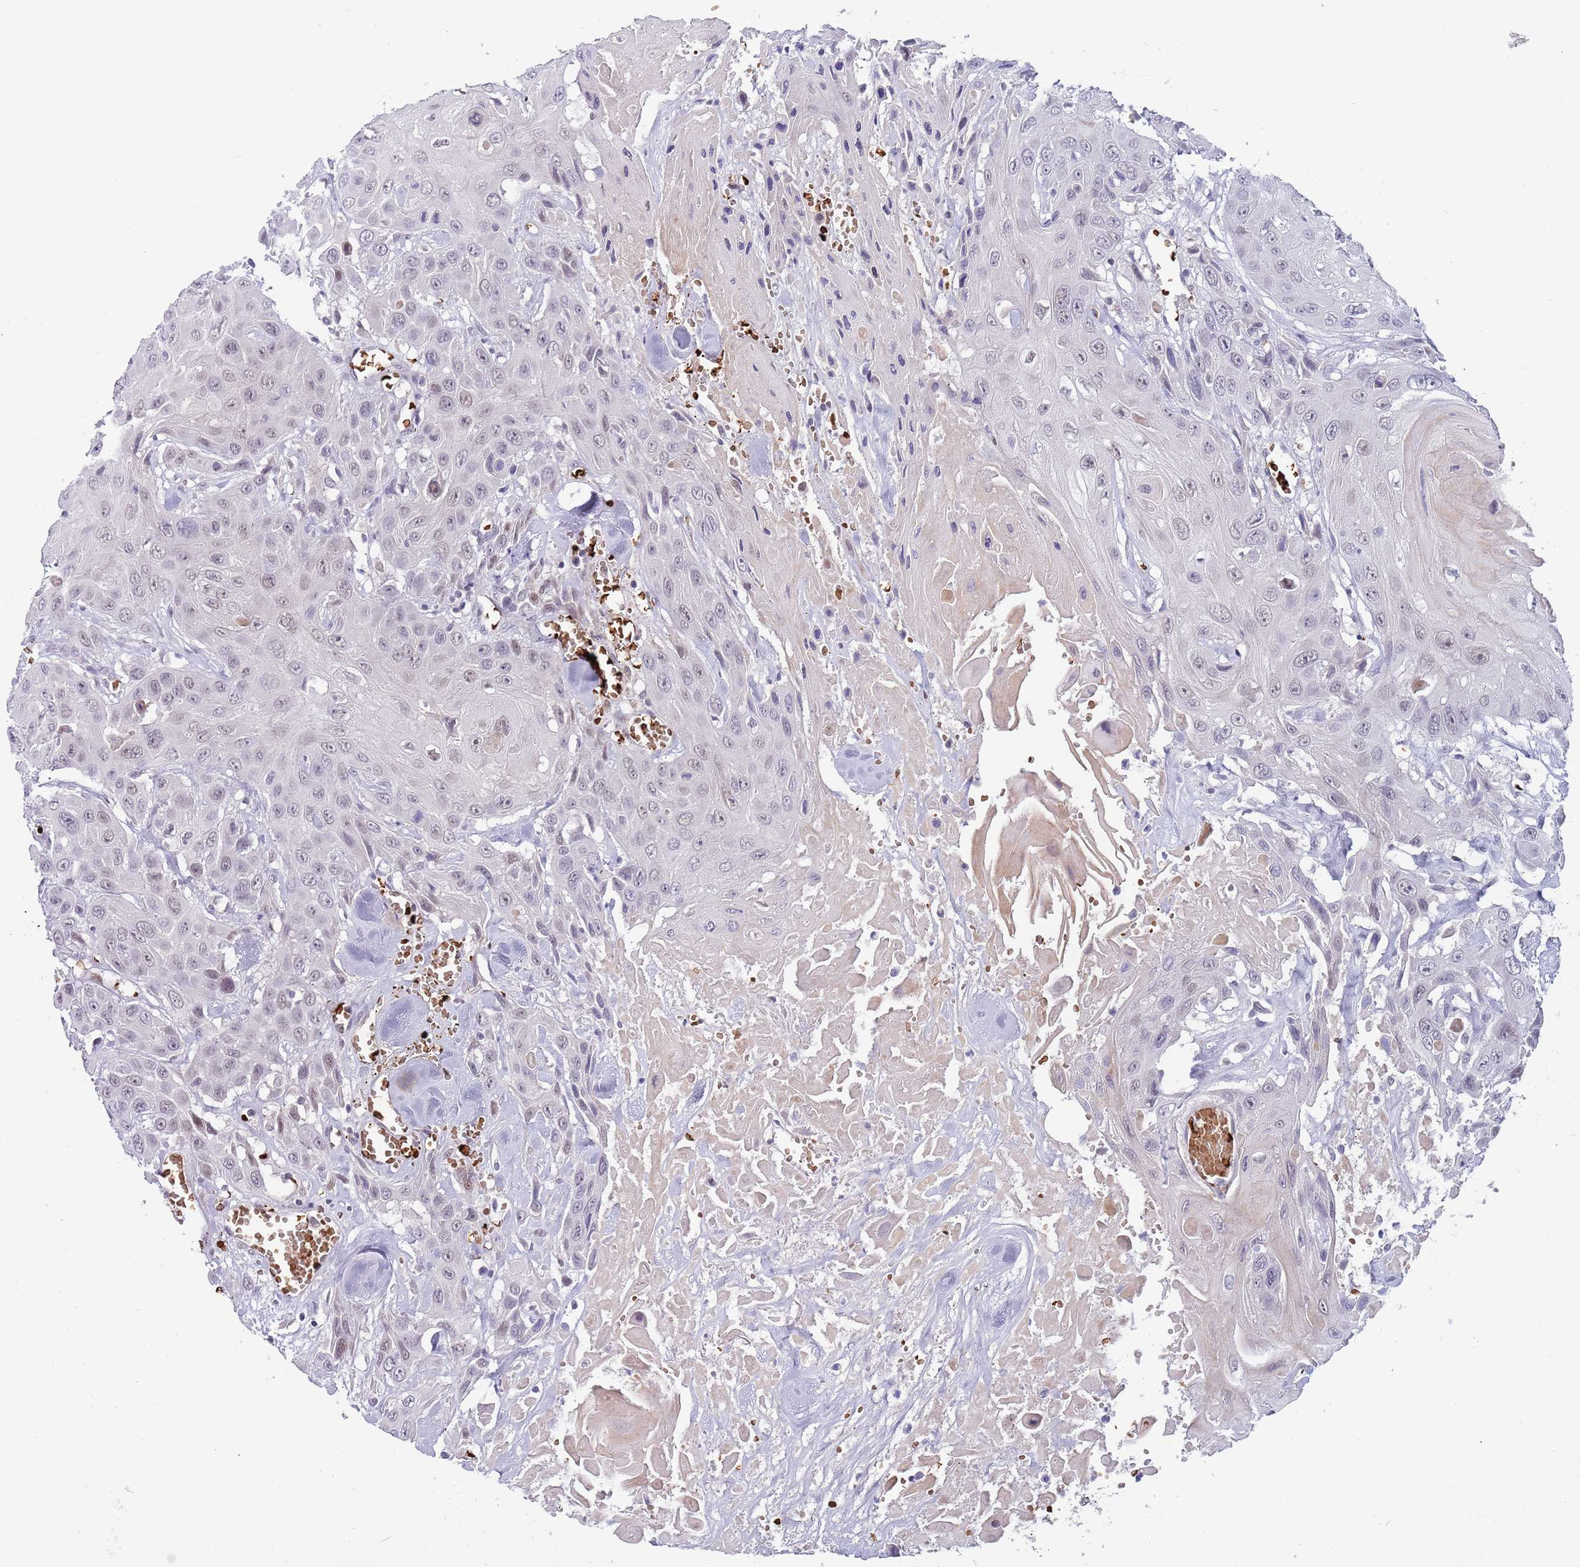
{"staining": {"intensity": "weak", "quantity": "25%-75%", "location": "nuclear"}, "tissue": "head and neck cancer", "cell_type": "Tumor cells", "image_type": "cancer", "snomed": [{"axis": "morphology", "description": "Squamous cell carcinoma, NOS"}, {"axis": "topography", "description": "Head-Neck"}], "caption": "An image of head and neck cancer (squamous cell carcinoma) stained for a protein displays weak nuclear brown staining in tumor cells.", "gene": "LYPD6B", "patient": {"sex": "male", "age": 81}}